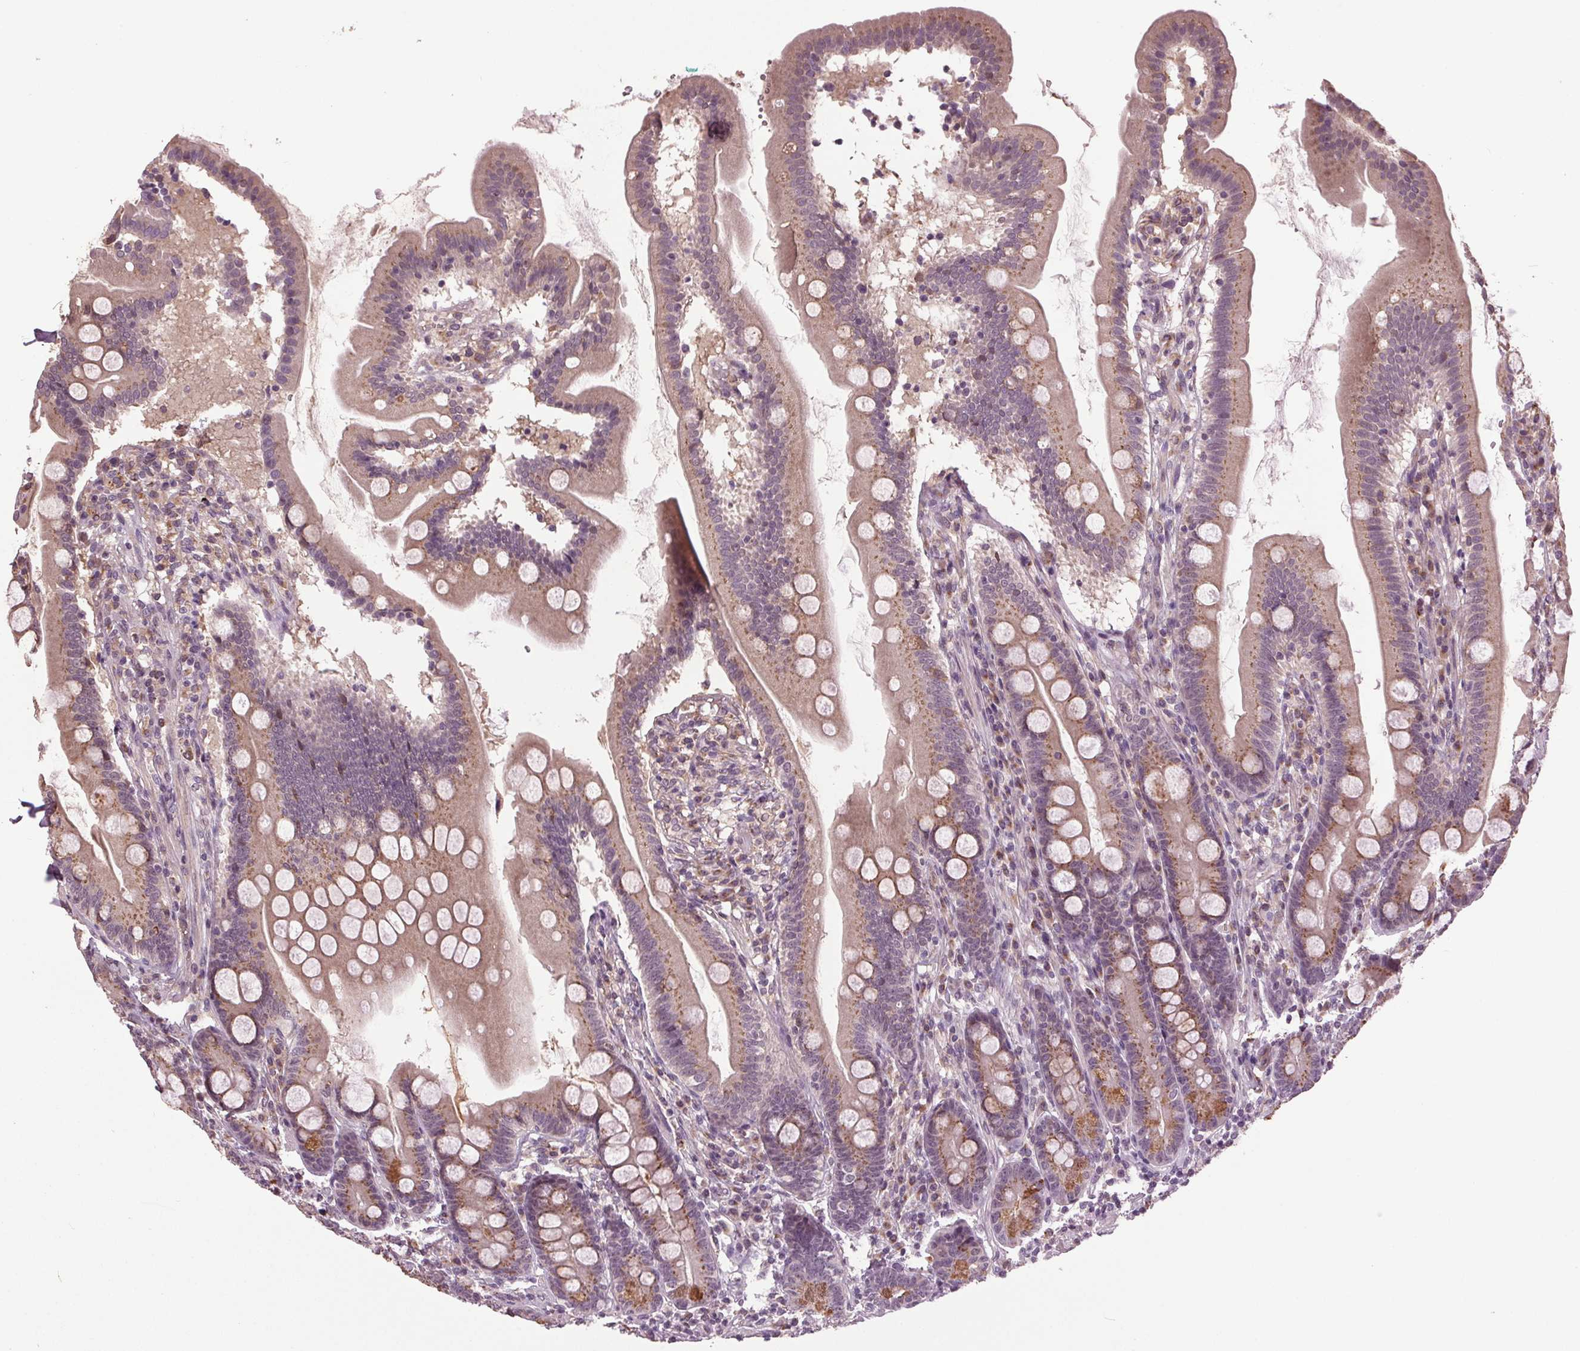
{"staining": {"intensity": "moderate", "quantity": ">75%", "location": "cytoplasmic/membranous"}, "tissue": "duodenum", "cell_type": "Glandular cells", "image_type": "normal", "snomed": [{"axis": "morphology", "description": "Normal tissue, NOS"}, {"axis": "topography", "description": "Duodenum"}], "caption": "Immunohistochemical staining of normal human duodenum displays moderate cytoplasmic/membranous protein staining in about >75% of glandular cells. (Stains: DAB (3,3'-diaminobenzidine) in brown, nuclei in blue, Microscopy: brightfield microscopy at high magnification).", "gene": "BSDC1", "patient": {"sex": "female", "age": 67}}